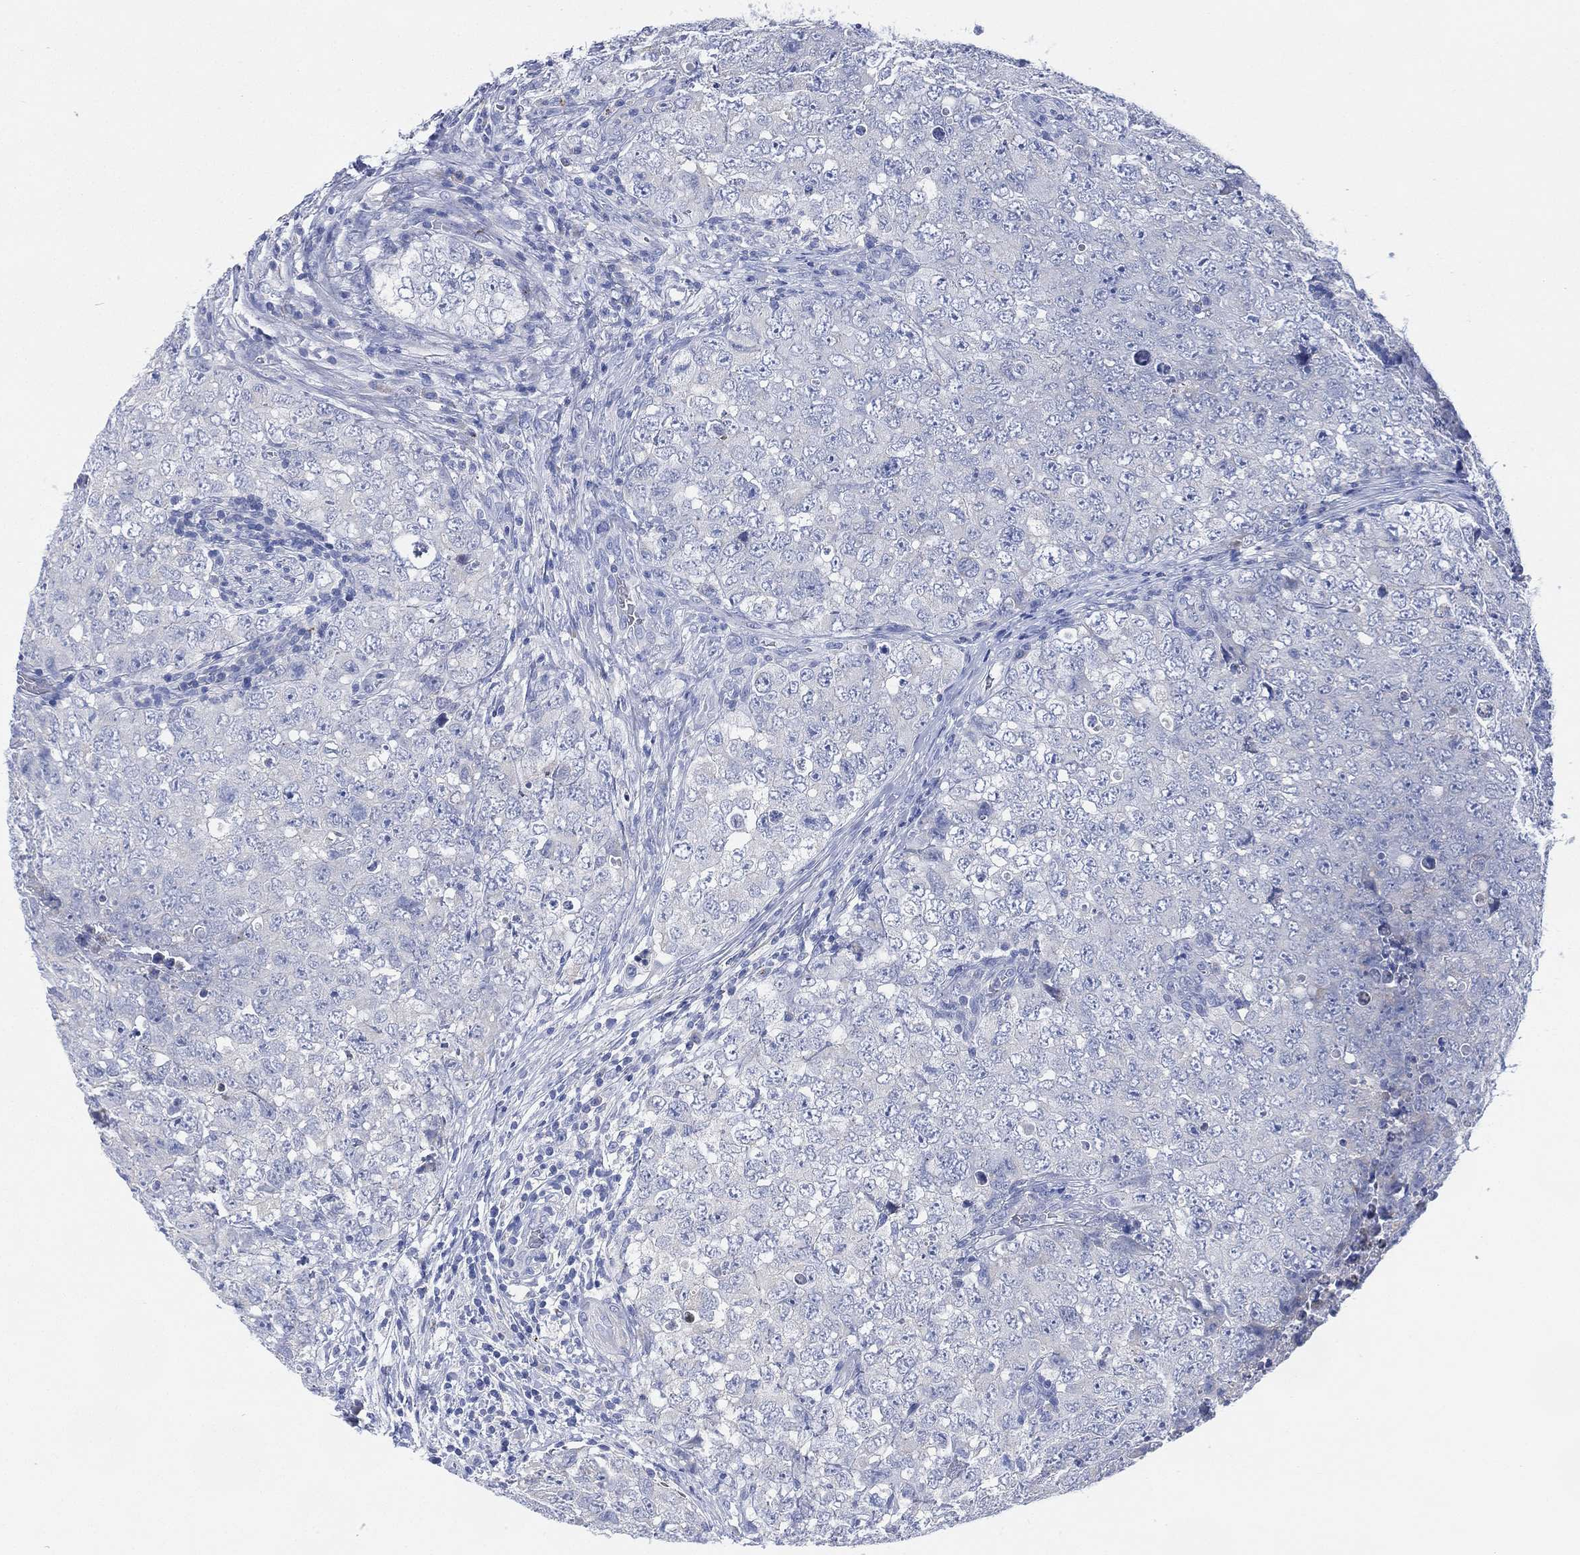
{"staining": {"intensity": "negative", "quantity": "none", "location": "none"}, "tissue": "testis cancer", "cell_type": "Tumor cells", "image_type": "cancer", "snomed": [{"axis": "morphology", "description": "Seminoma, NOS"}, {"axis": "topography", "description": "Testis"}], "caption": "This photomicrograph is of testis cancer stained with IHC to label a protein in brown with the nuclei are counter-stained blue. There is no expression in tumor cells. Brightfield microscopy of immunohistochemistry stained with DAB (brown) and hematoxylin (blue), captured at high magnification.", "gene": "ADAD2", "patient": {"sex": "male", "age": 34}}